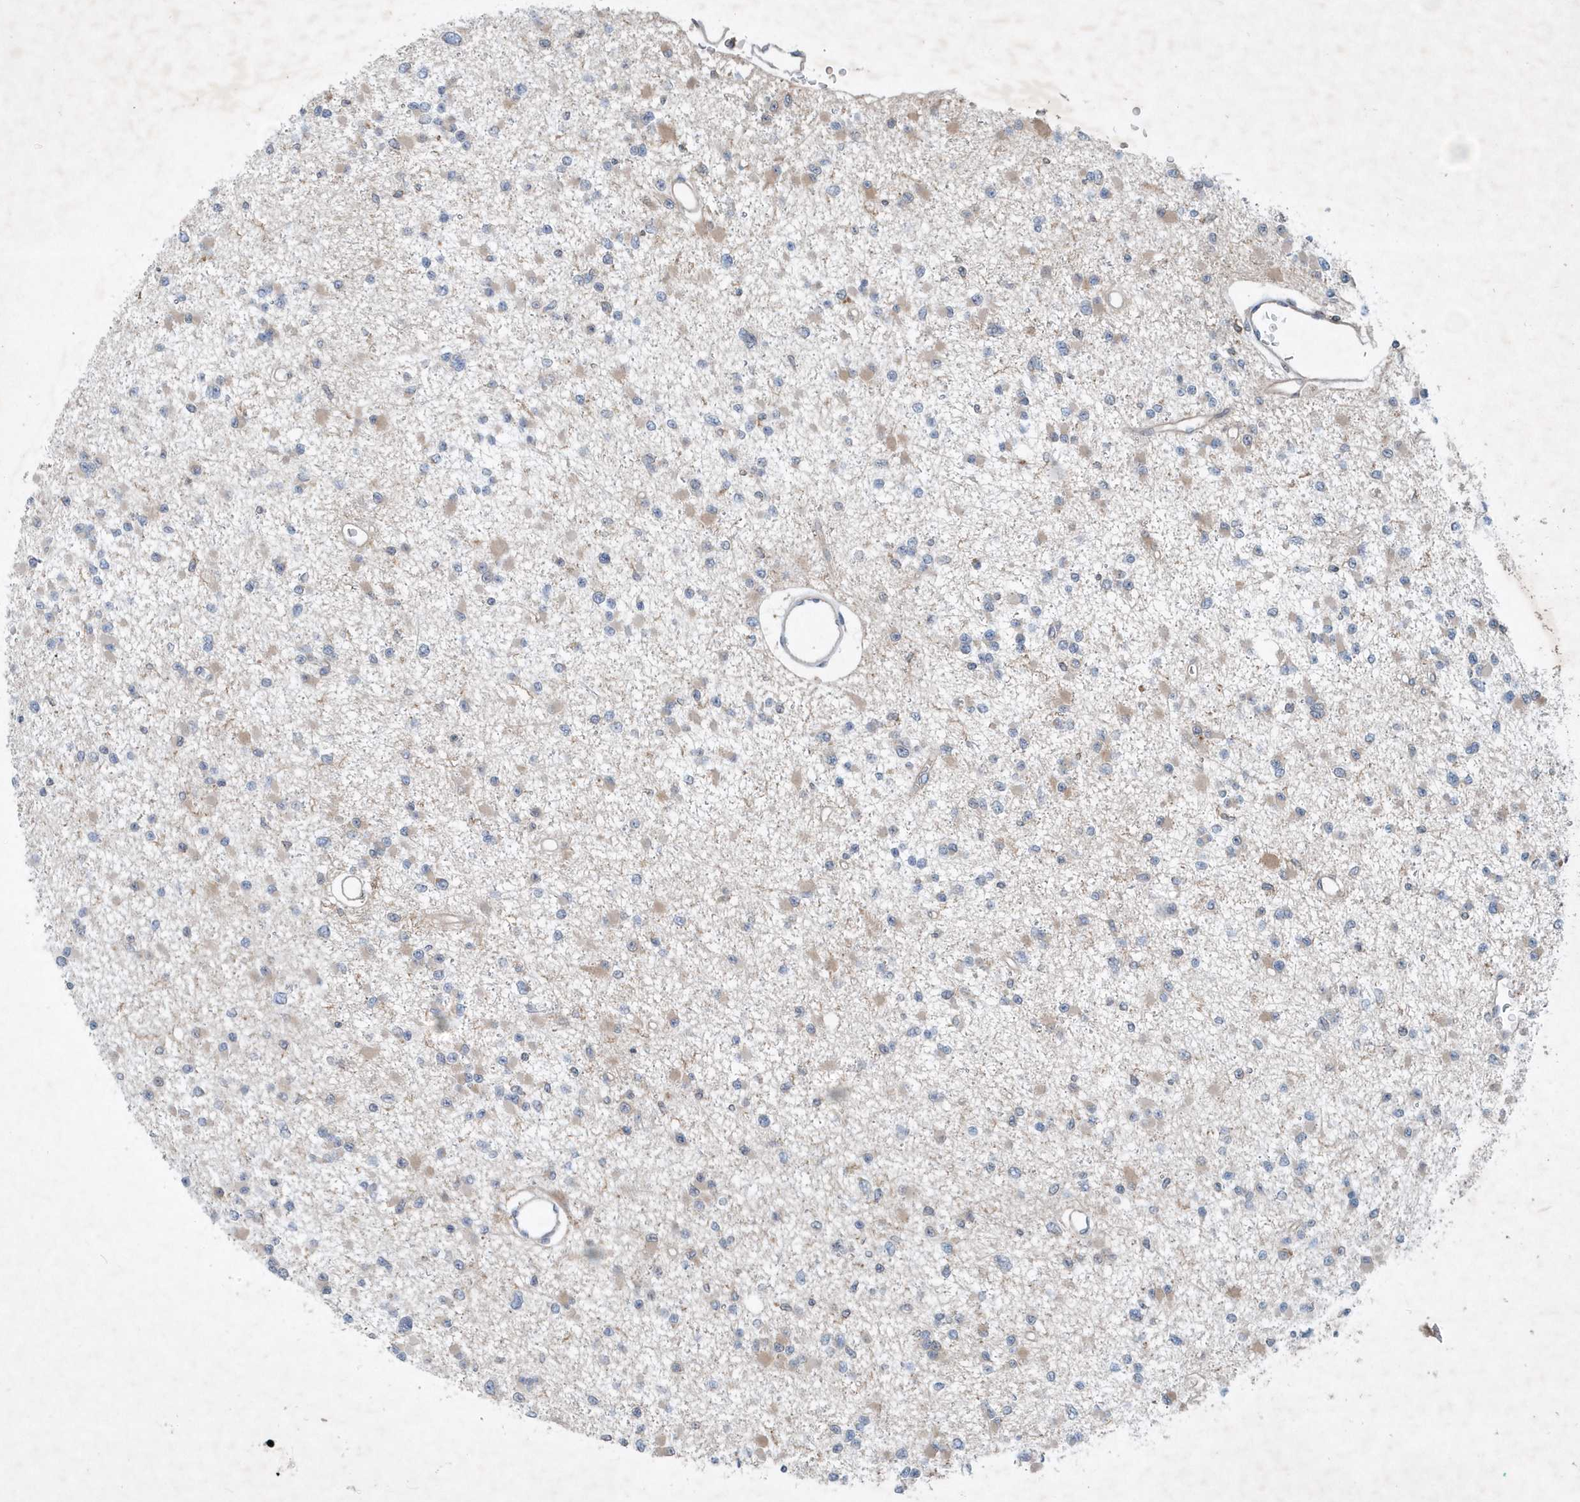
{"staining": {"intensity": "negative", "quantity": "none", "location": "none"}, "tissue": "glioma", "cell_type": "Tumor cells", "image_type": "cancer", "snomed": [{"axis": "morphology", "description": "Glioma, malignant, Low grade"}, {"axis": "topography", "description": "Brain"}], "caption": "The image exhibits no staining of tumor cells in low-grade glioma (malignant).", "gene": "P2RY10", "patient": {"sex": "female", "age": 22}}